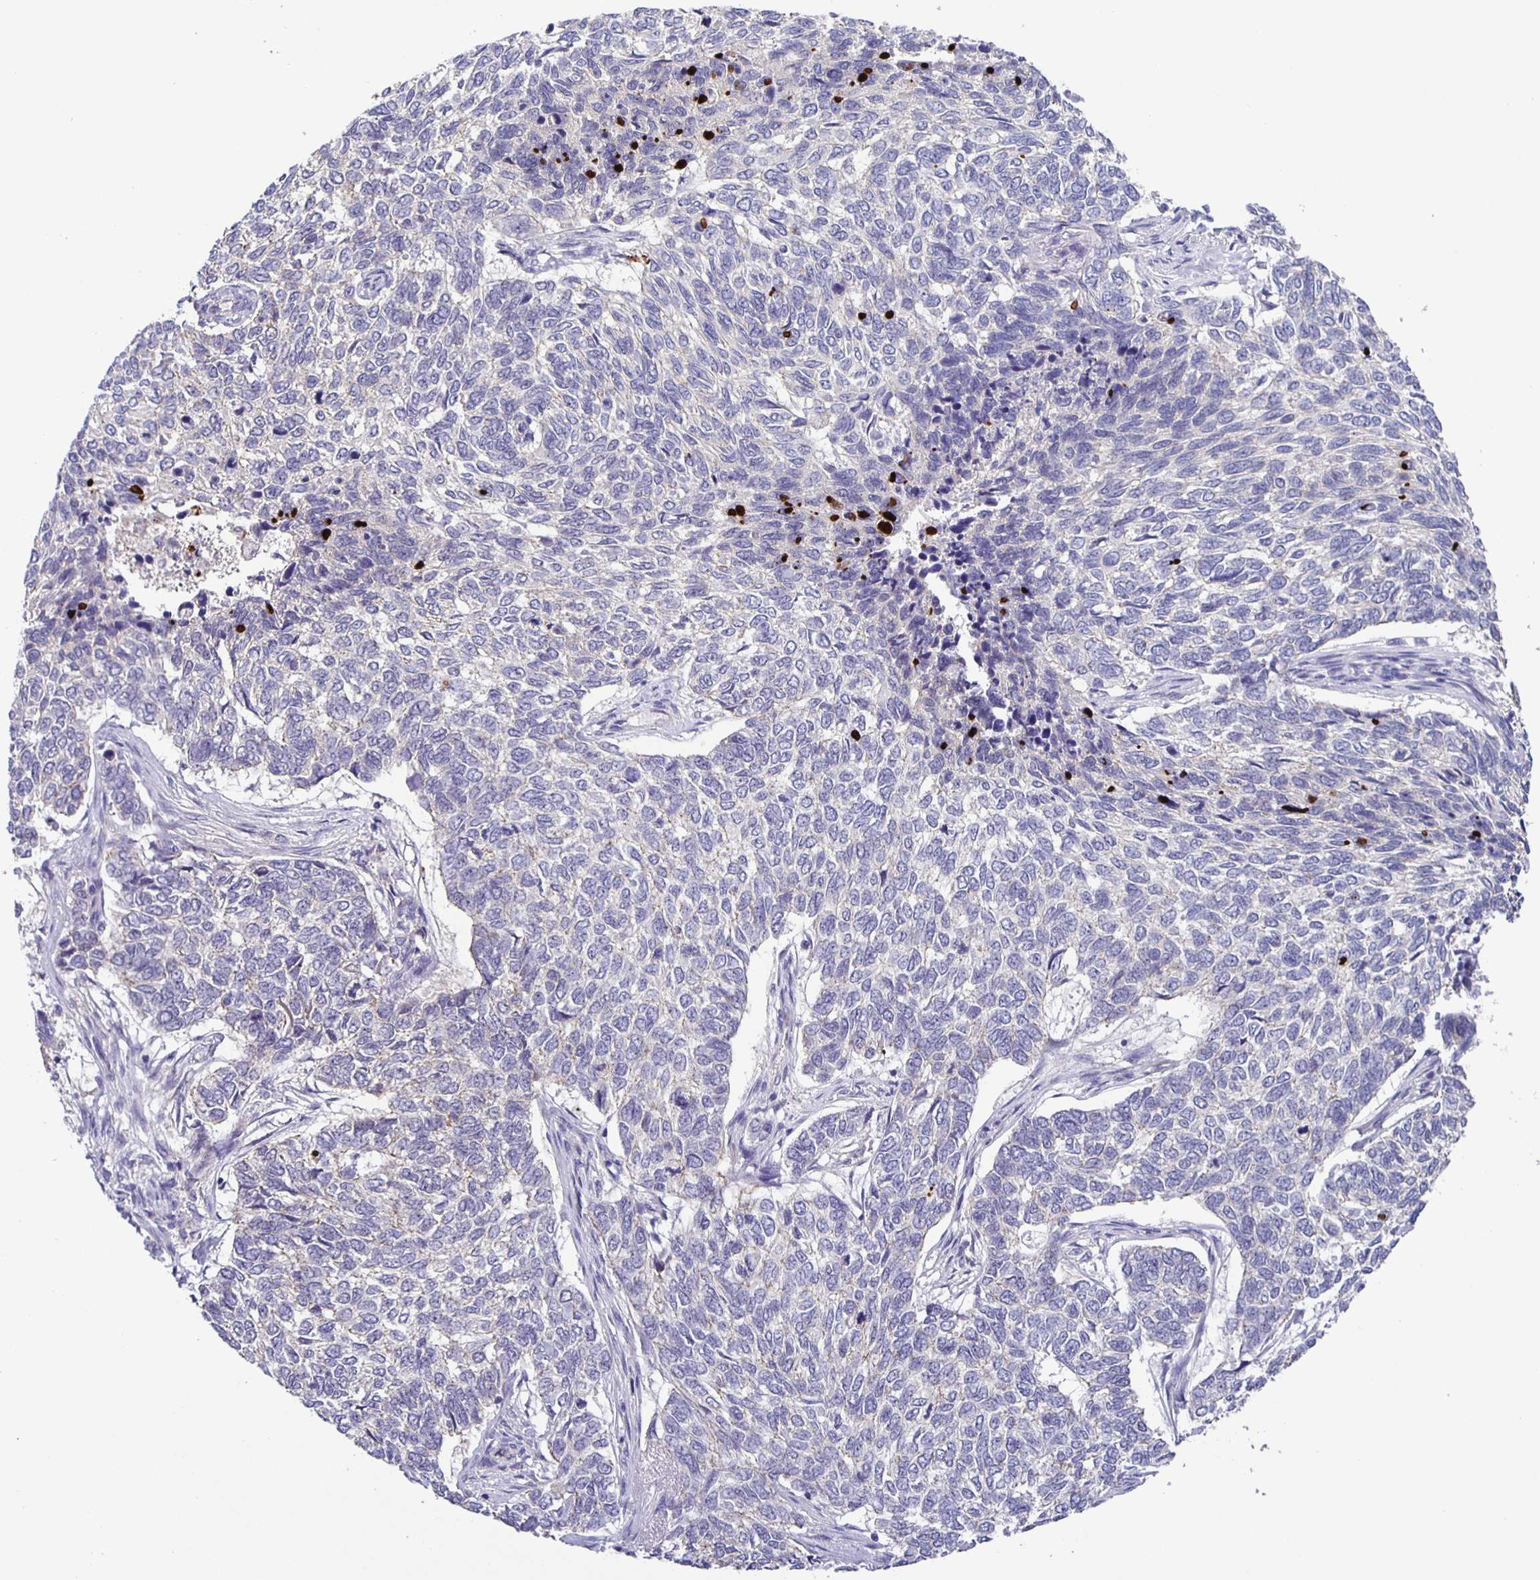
{"staining": {"intensity": "negative", "quantity": "none", "location": "none"}, "tissue": "skin cancer", "cell_type": "Tumor cells", "image_type": "cancer", "snomed": [{"axis": "morphology", "description": "Basal cell carcinoma"}, {"axis": "topography", "description": "Skin"}], "caption": "This is a histopathology image of immunohistochemistry (IHC) staining of skin cancer, which shows no expression in tumor cells.", "gene": "JMJD4", "patient": {"sex": "female", "age": 65}}